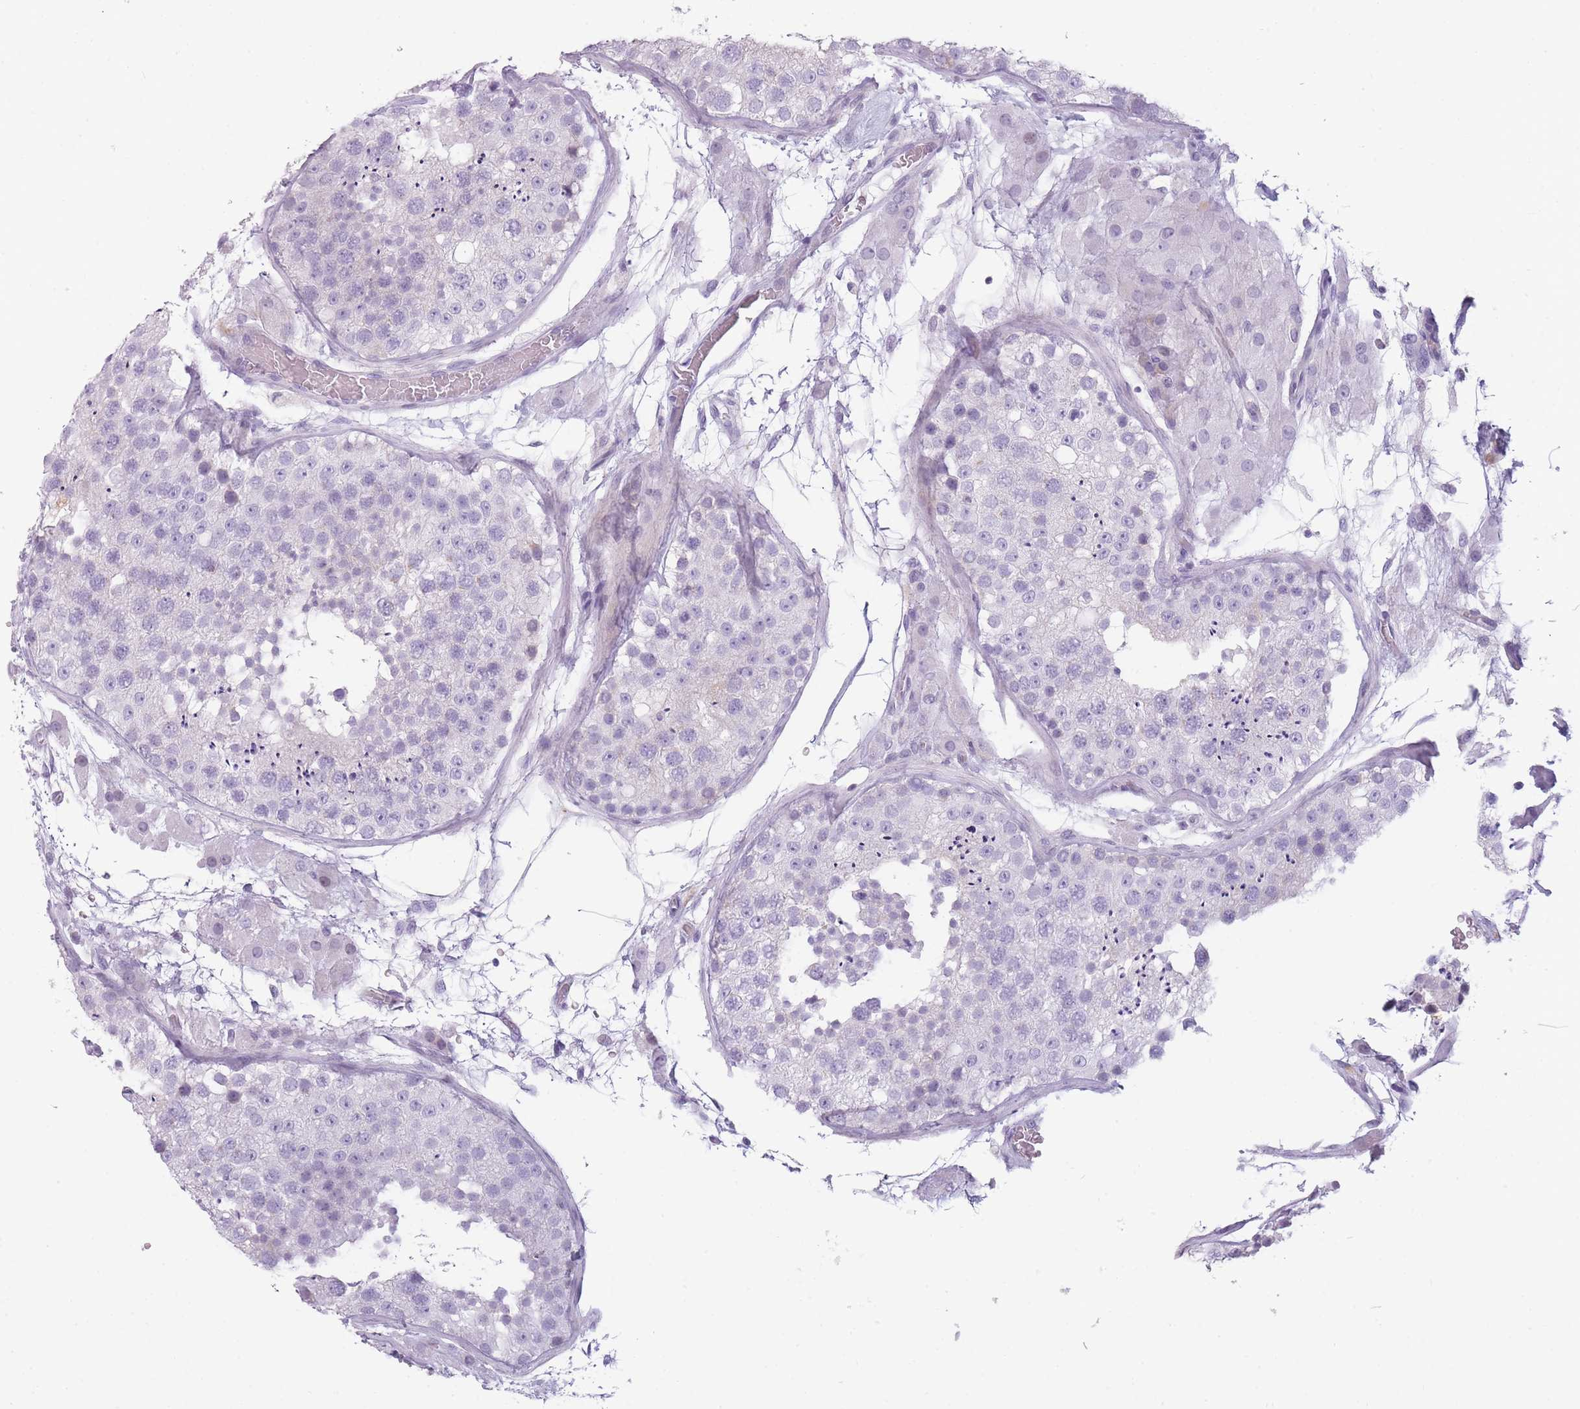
{"staining": {"intensity": "negative", "quantity": "none", "location": "none"}, "tissue": "testis", "cell_type": "Cells in seminiferous ducts", "image_type": "normal", "snomed": [{"axis": "morphology", "description": "Normal tissue, NOS"}, {"axis": "topography", "description": "Testis"}], "caption": "DAB immunohistochemical staining of unremarkable testis reveals no significant expression in cells in seminiferous ducts.", "gene": "GGT1", "patient": {"sex": "male", "age": 26}}